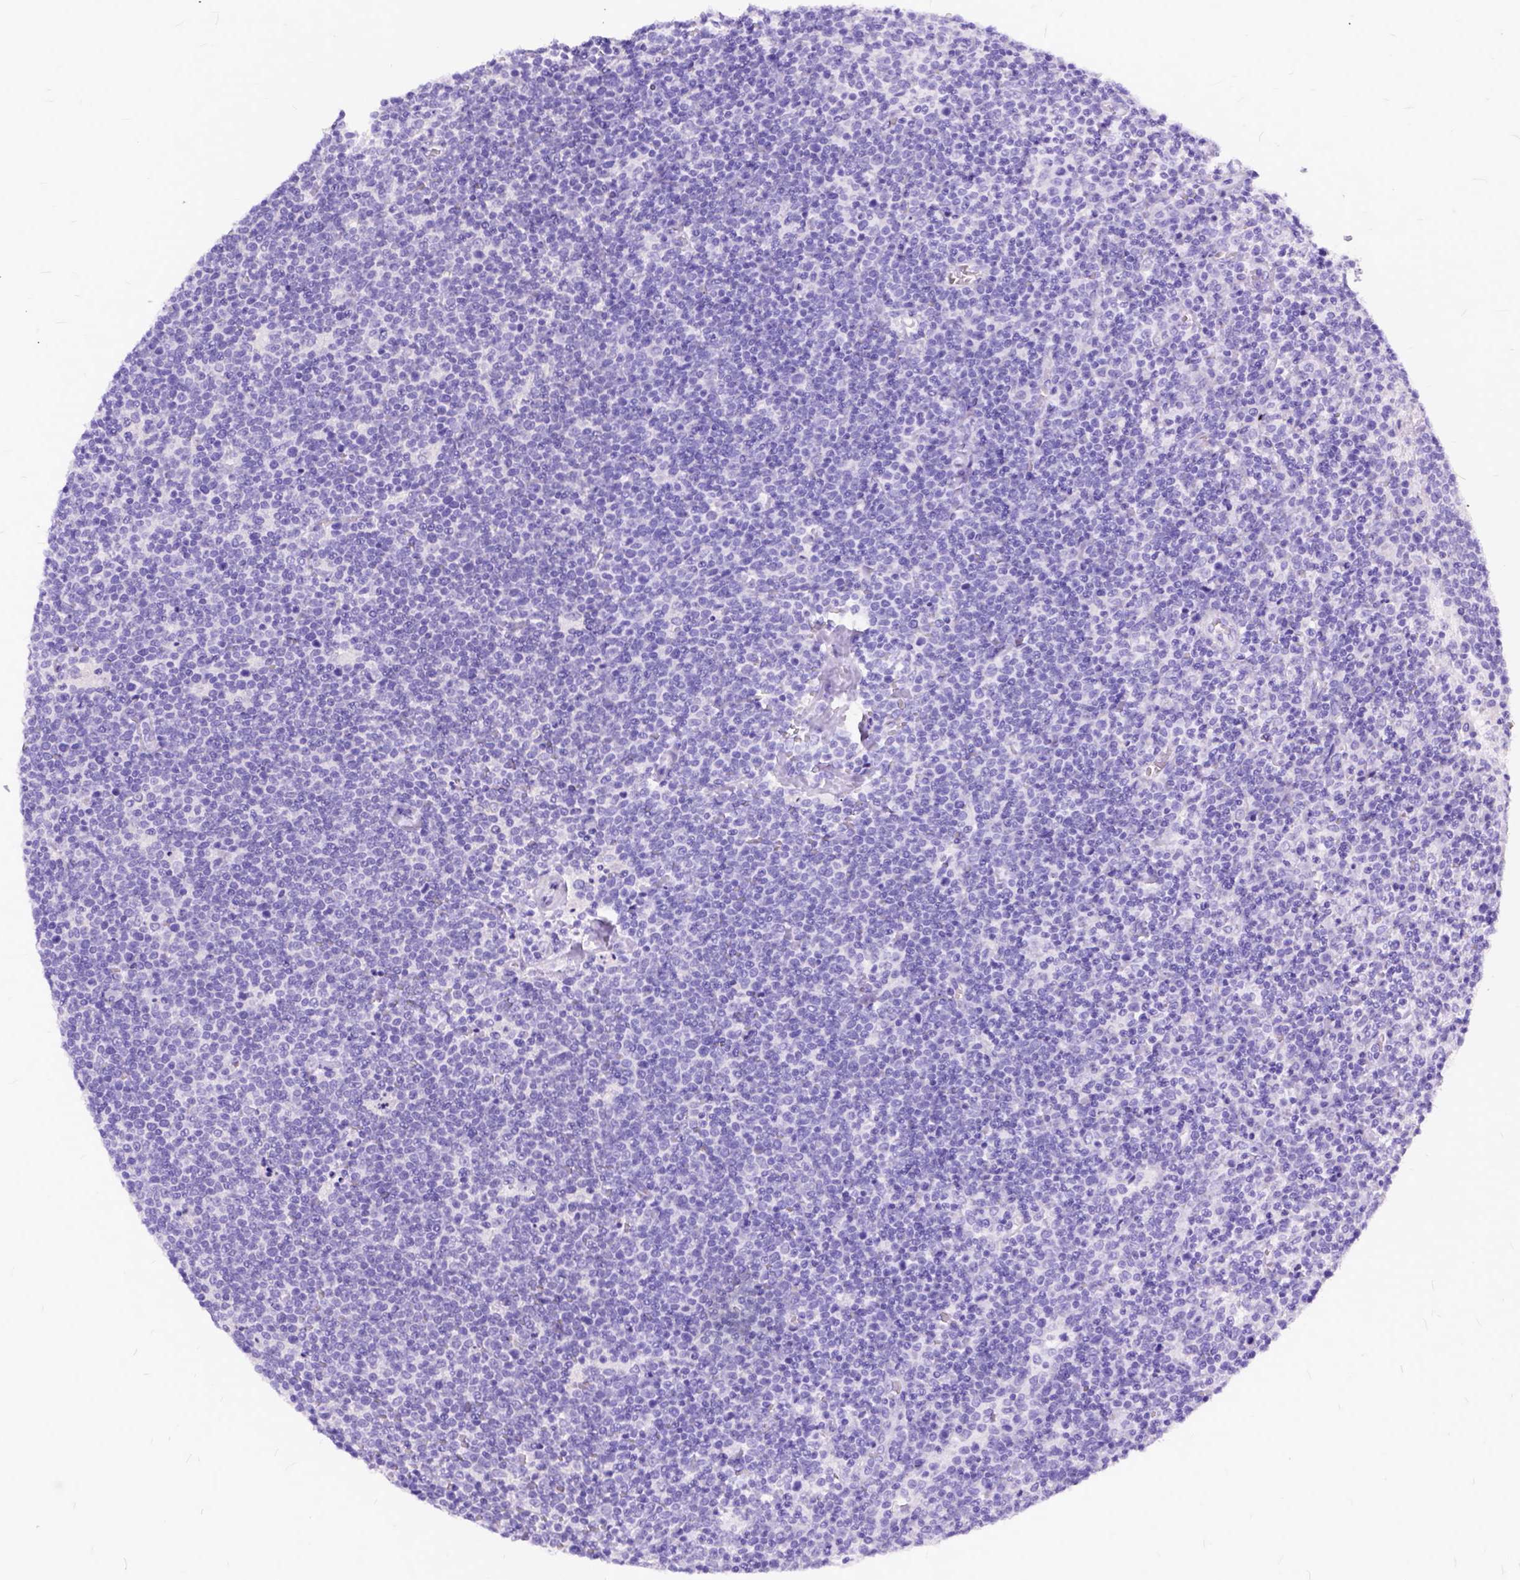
{"staining": {"intensity": "negative", "quantity": "none", "location": "none"}, "tissue": "lymphoma", "cell_type": "Tumor cells", "image_type": "cancer", "snomed": [{"axis": "morphology", "description": "Malignant lymphoma, non-Hodgkin's type, High grade"}, {"axis": "topography", "description": "Lymph node"}], "caption": "Immunohistochemical staining of human lymphoma exhibits no significant positivity in tumor cells. (DAB (3,3'-diaminobenzidine) immunohistochemistry (IHC), high magnification).", "gene": "C1QTNF3", "patient": {"sex": "male", "age": 61}}